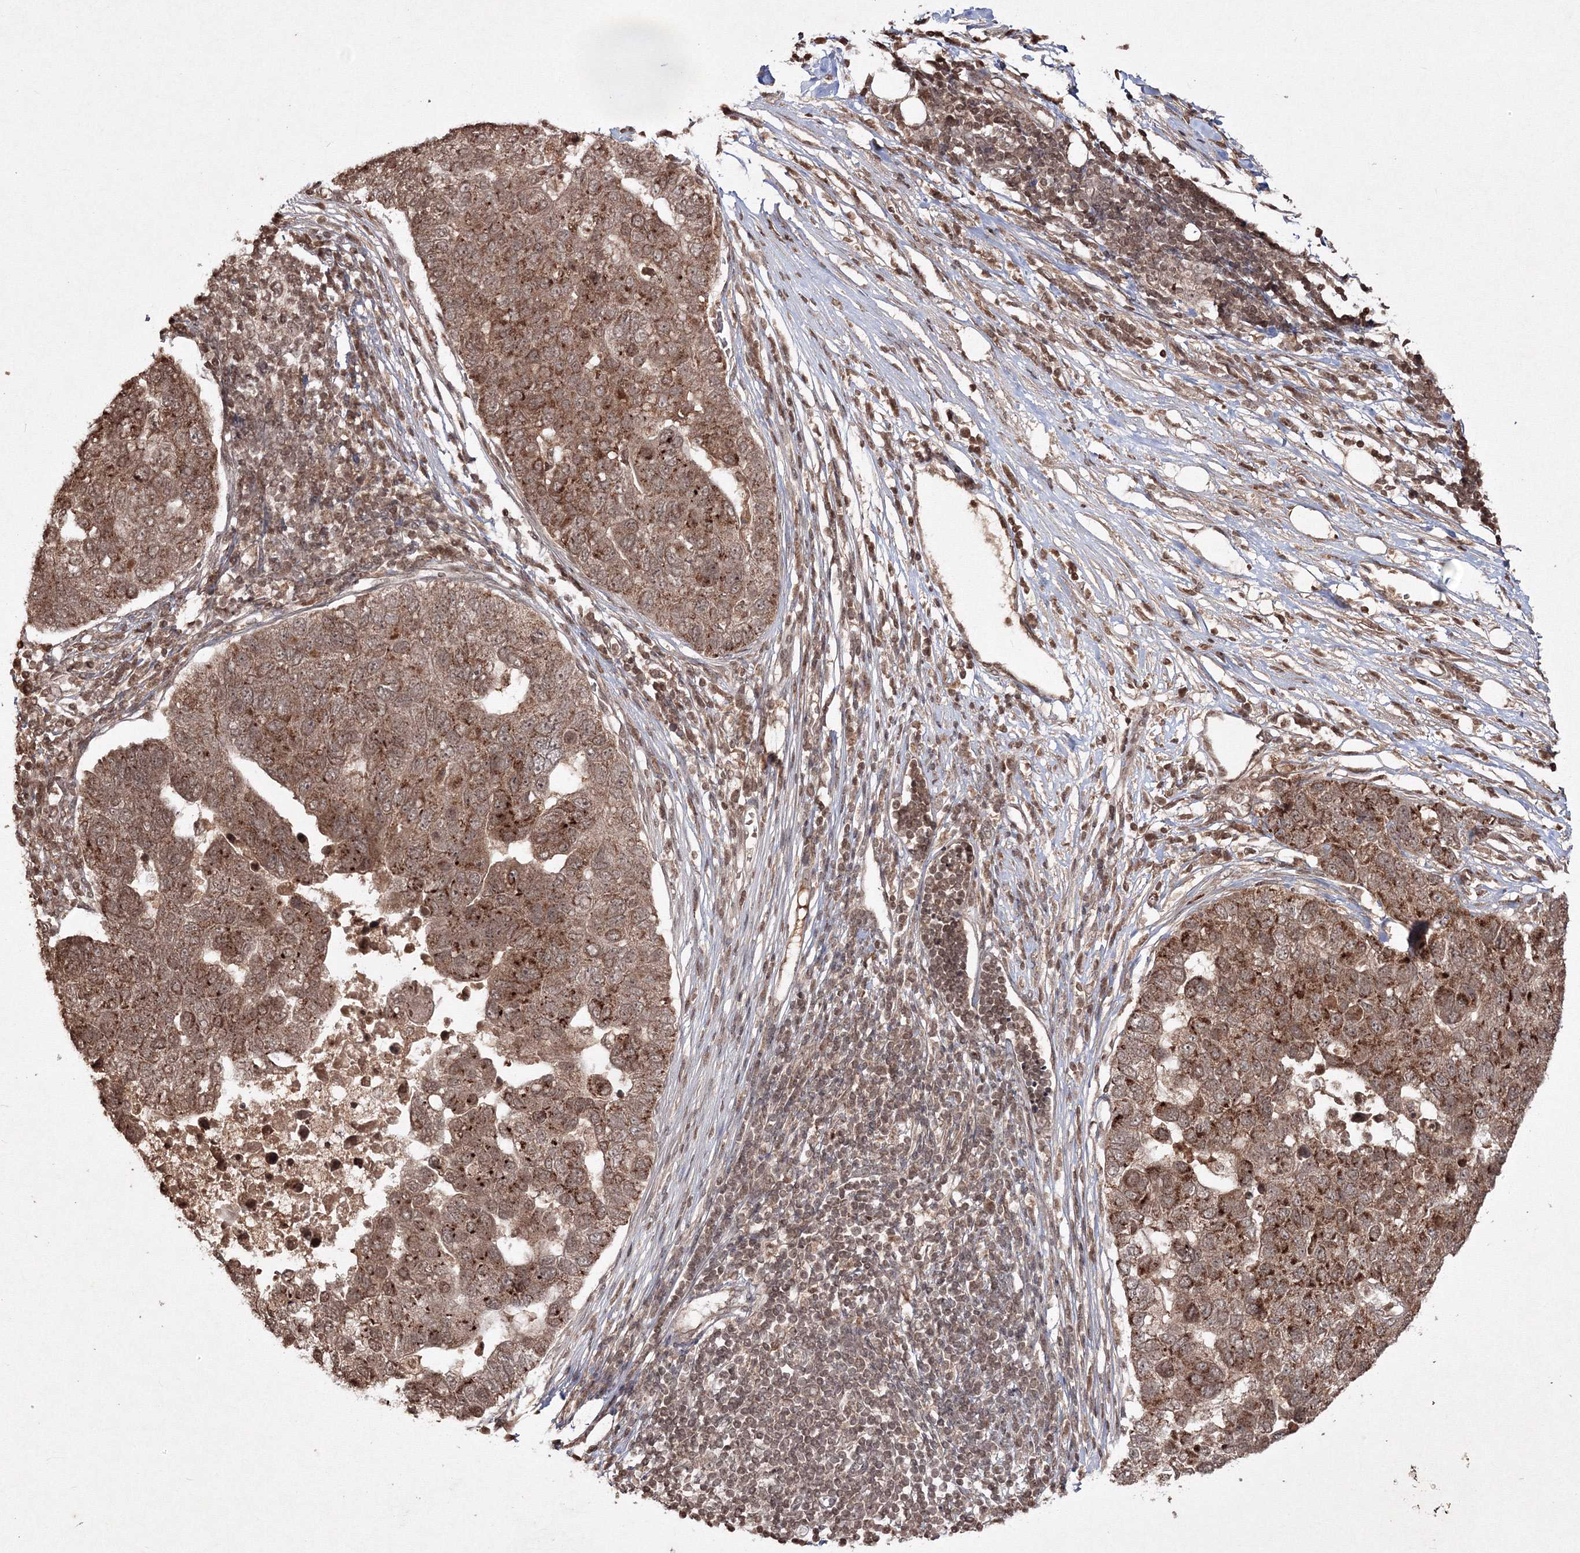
{"staining": {"intensity": "moderate", "quantity": ">75%", "location": "cytoplasmic/membranous,nuclear"}, "tissue": "pancreatic cancer", "cell_type": "Tumor cells", "image_type": "cancer", "snomed": [{"axis": "morphology", "description": "Adenocarcinoma, NOS"}, {"axis": "topography", "description": "Pancreas"}], "caption": "Immunohistochemistry (IHC) of human pancreatic adenocarcinoma shows medium levels of moderate cytoplasmic/membranous and nuclear positivity in approximately >75% of tumor cells.", "gene": "PEX13", "patient": {"sex": "female", "age": 61}}